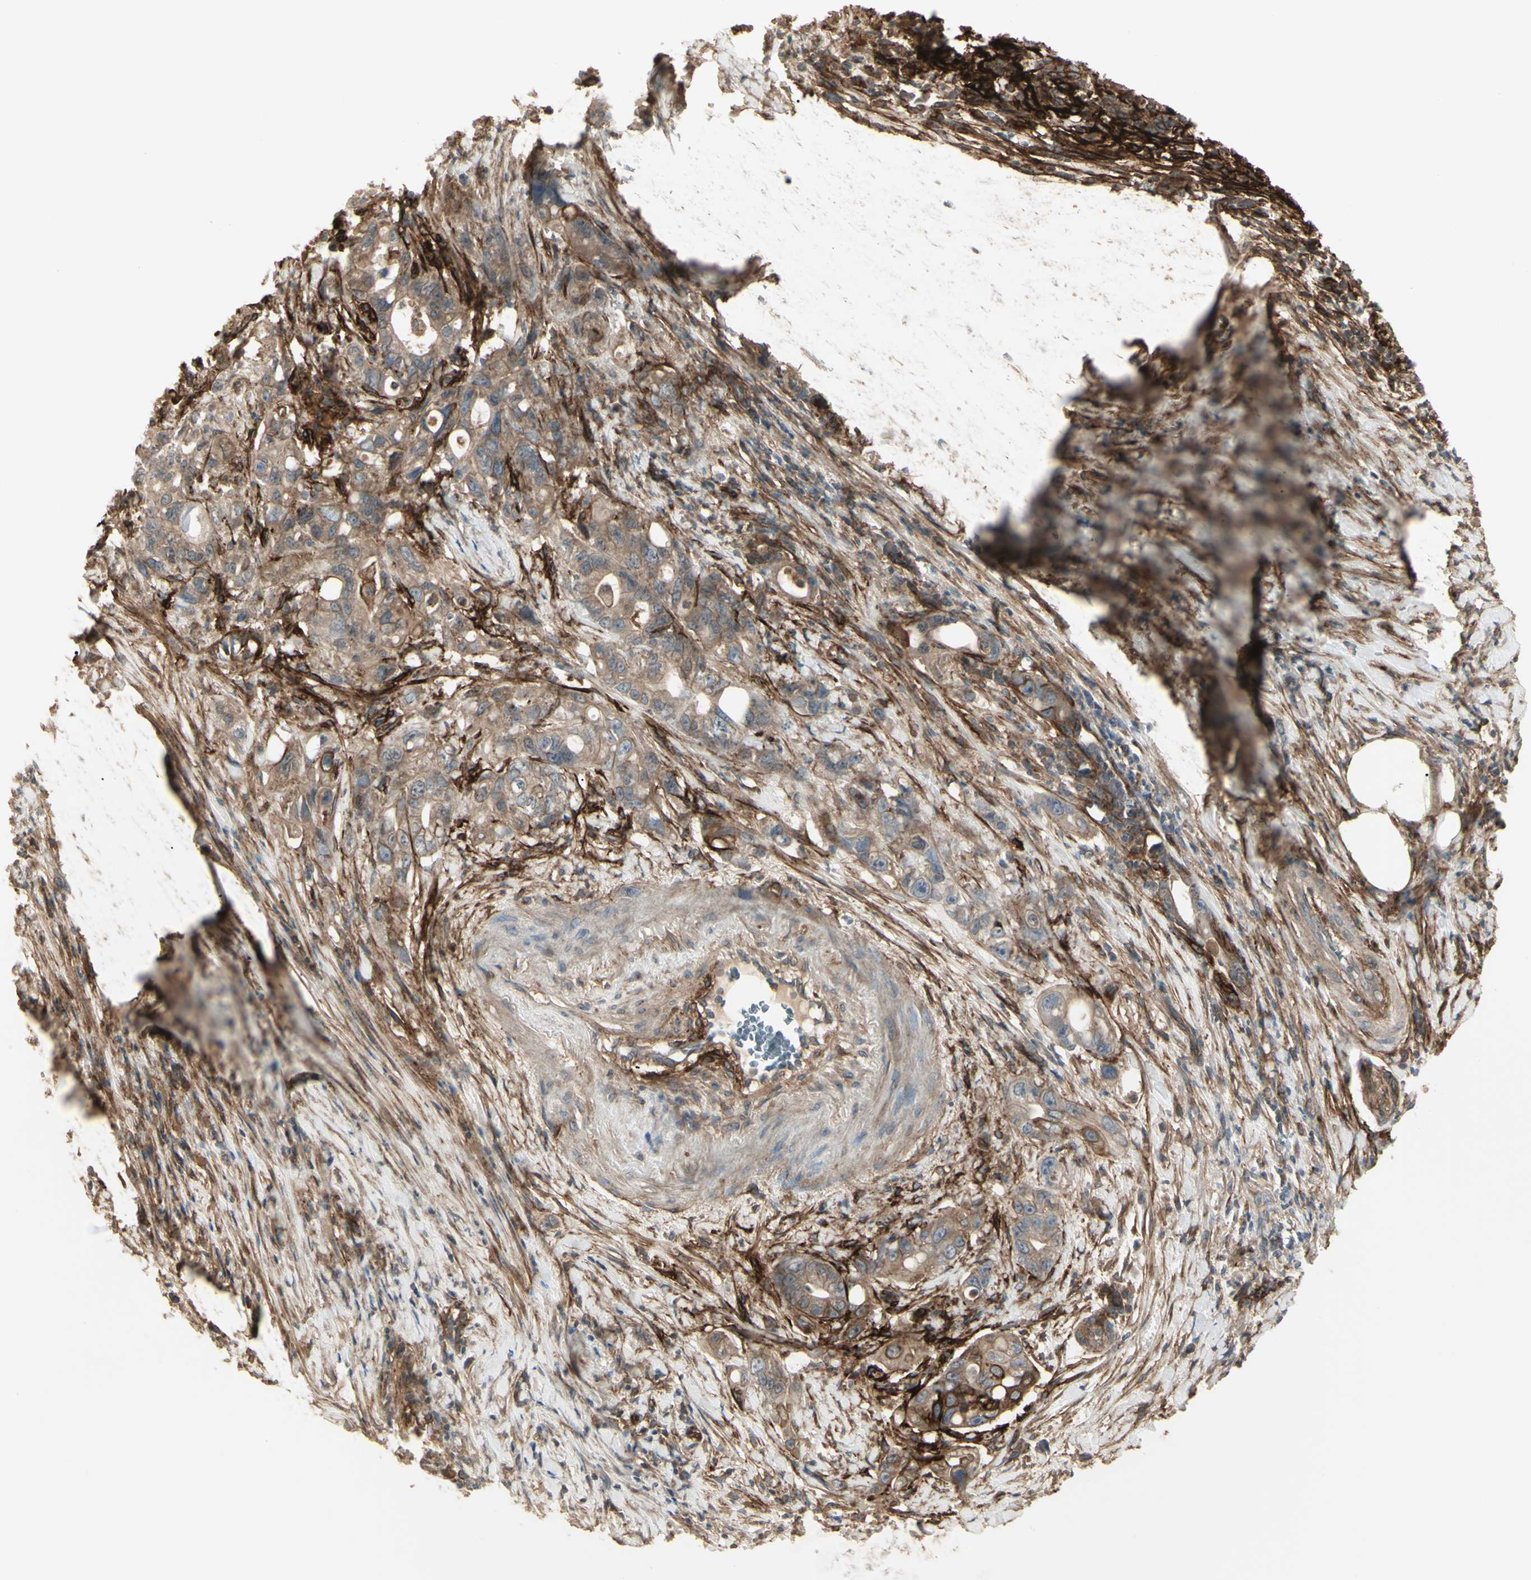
{"staining": {"intensity": "moderate", "quantity": "25%-75%", "location": "cytoplasmic/membranous"}, "tissue": "pancreatic cancer", "cell_type": "Tumor cells", "image_type": "cancer", "snomed": [{"axis": "morphology", "description": "Normal tissue, NOS"}, {"axis": "topography", "description": "Pancreas"}], "caption": "Pancreatic cancer was stained to show a protein in brown. There is medium levels of moderate cytoplasmic/membranous positivity in approximately 25%-75% of tumor cells. The staining was performed using DAB (3,3'-diaminobenzidine) to visualize the protein expression in brown, while the nuclei were stained in blue with hematoxylin (Magnification: 20x).", "gene": "CD276", "patient": {"sex": "male", "age": 42}}